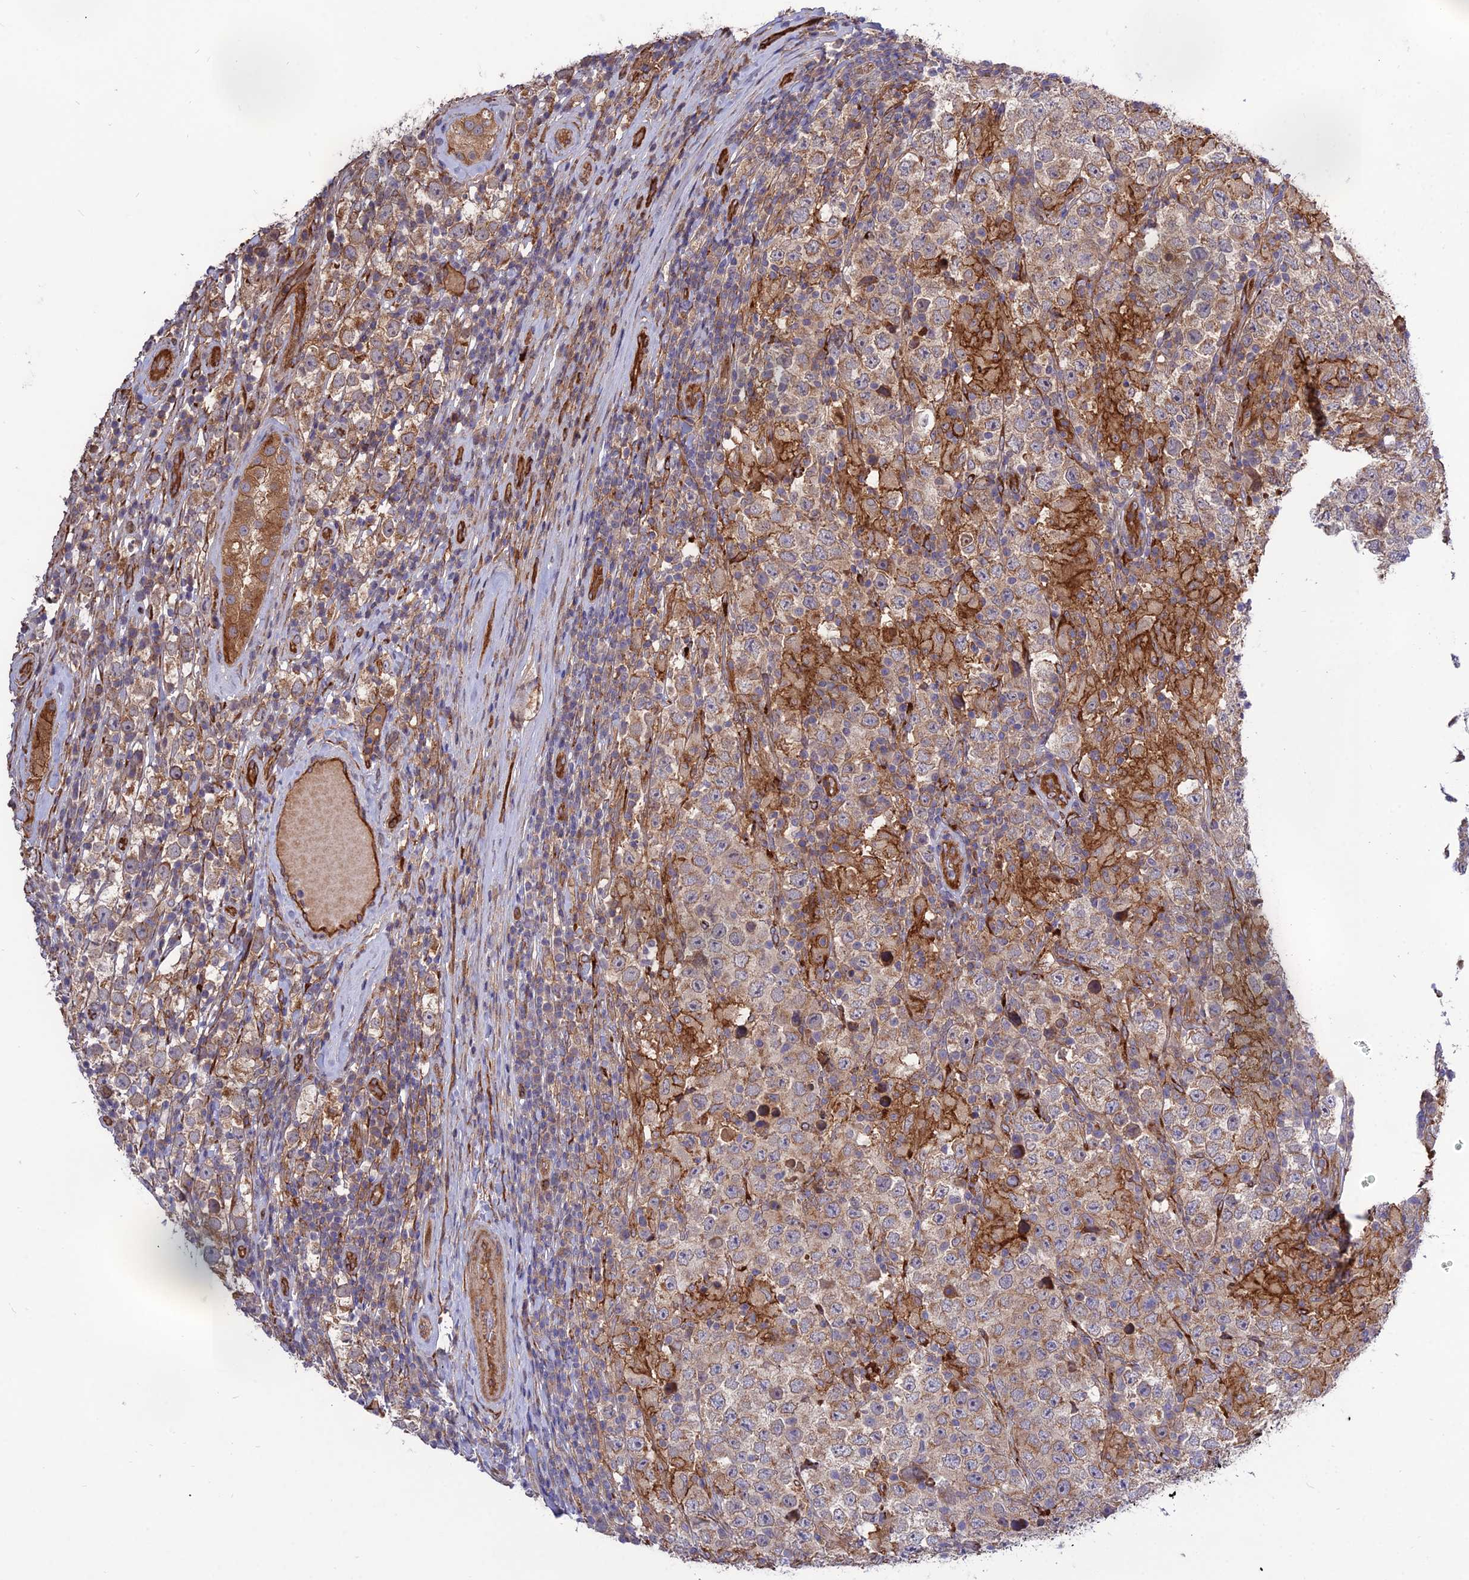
{"staining": {"intensity": "moderate", "quantity": "<25%", "location": "cytoplasmic/membranous"}, "tissue": "testis cancer", "cell_type": "Tumor cells", "image_type": "cancer", "snomed": [{"axis": "morphology", "description": "Normal tissue, NOS"}, {"axis": "morphology", "description": "Urothelial carcinoma, High grade"}, {"axis": "morphology", "description": "Seminoma, NOS"}, {"axis": "morphology", "description": "Carcinoma, Embryonal, NOS"}, {"axis": "topography", "description": "Urinary bladder"}, {"axis": "topography", "description": "Testis"}], "caption": "This image shows immunohistochemistry (IHC) staining of human urothelial carcinoma (high-grade) (testis), with low moderate cytoplasmic/membranous expression in approximately <25% of tumor cells.", "gene": "CRTAP", "patient": {"sex": "male", "age": 41}}